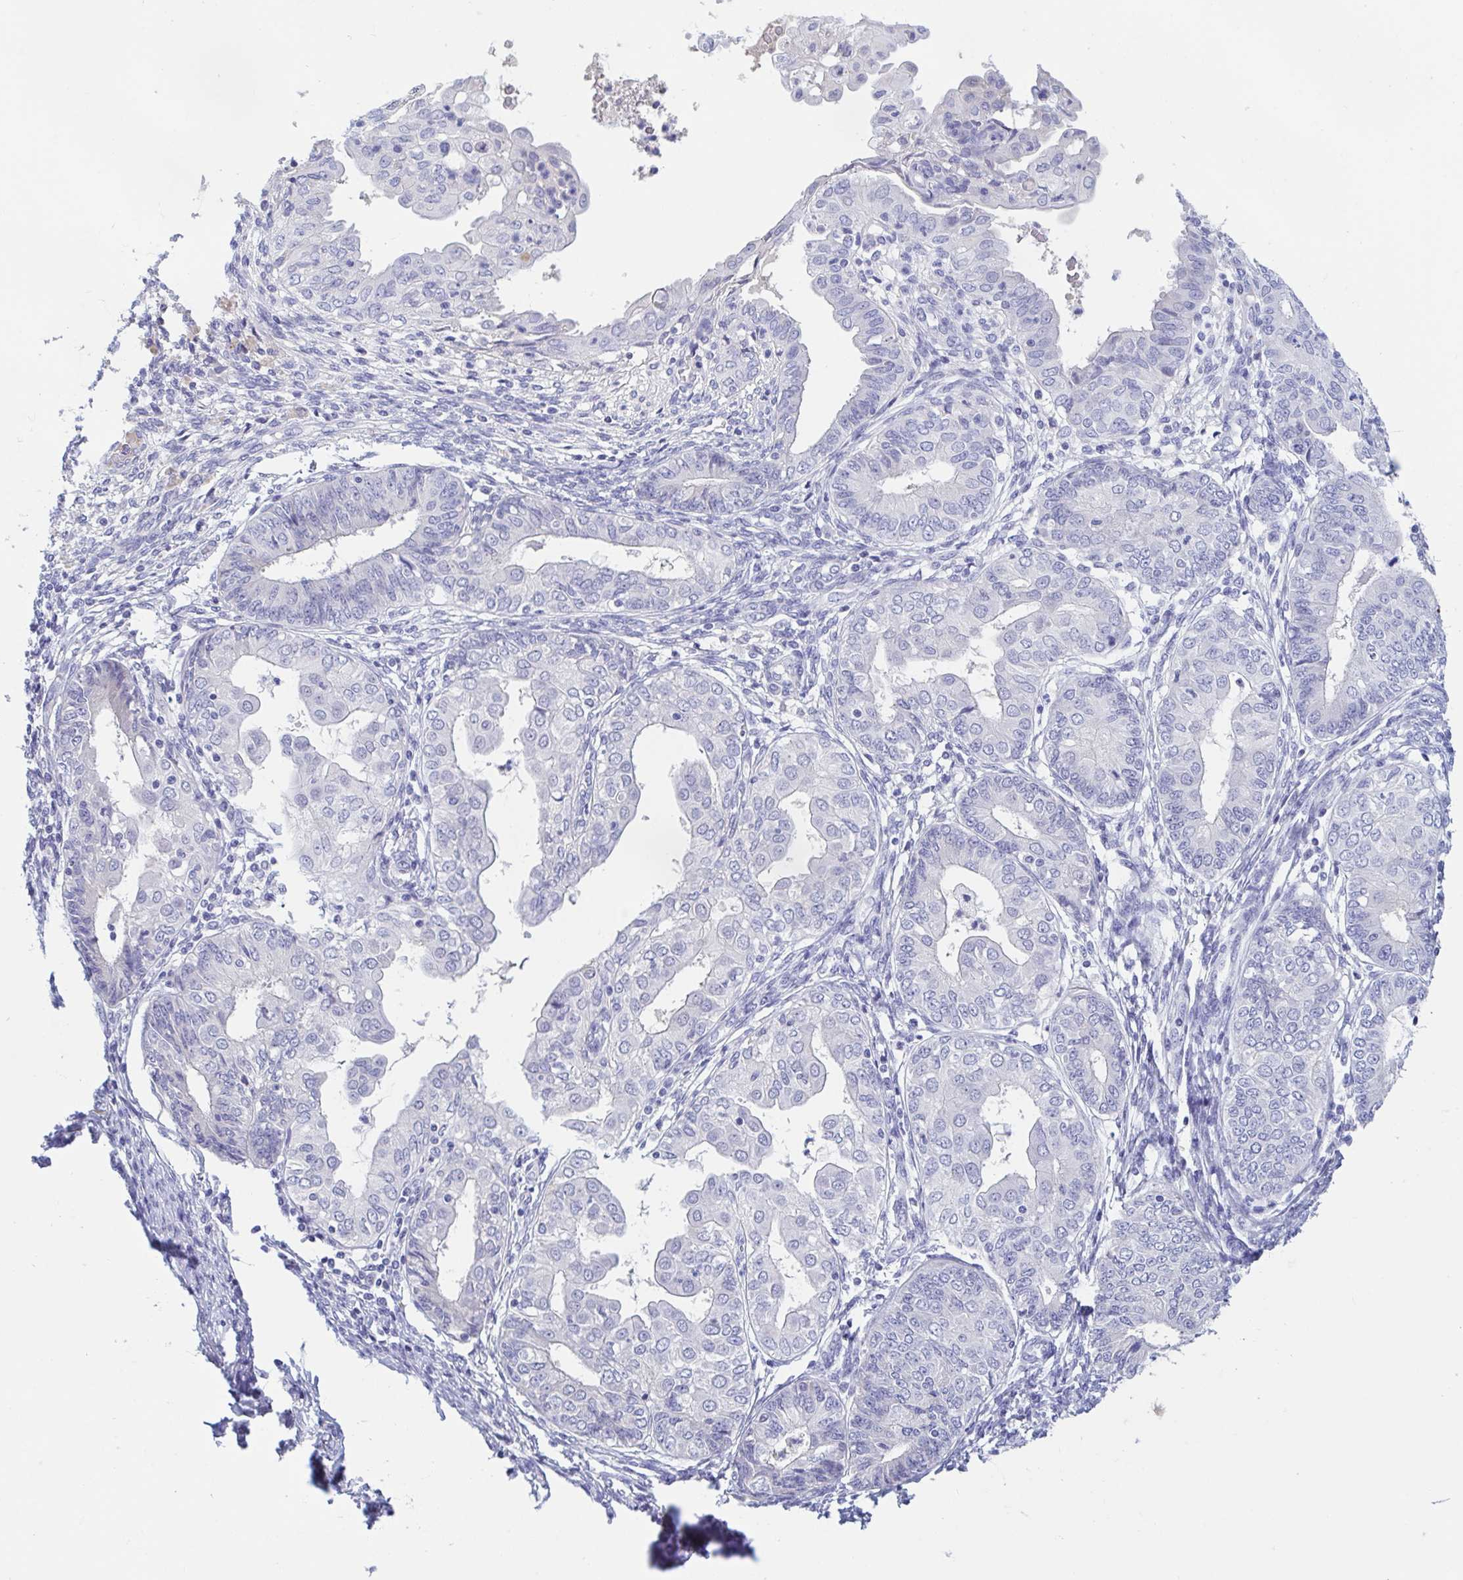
{"staining": {"intensity": "negative", "quantity": "none", "location": "none"}, "tissue": "endometrial cancer", "cell_type": "Tumor cells", "image_type": "cancer", "snomed": [{"axis": "morphology", "description": "Adenocarcinoma, NOS"}, {"axis": "topography", "description": "Endometrium"}], "caption": "A photomicrograph of adenocarcinoma (endometrial) stained for a protein exhibits no brown staining in tumor cells.", "gene": "TREH", "patient": {"sex": "female", "age": 68}}